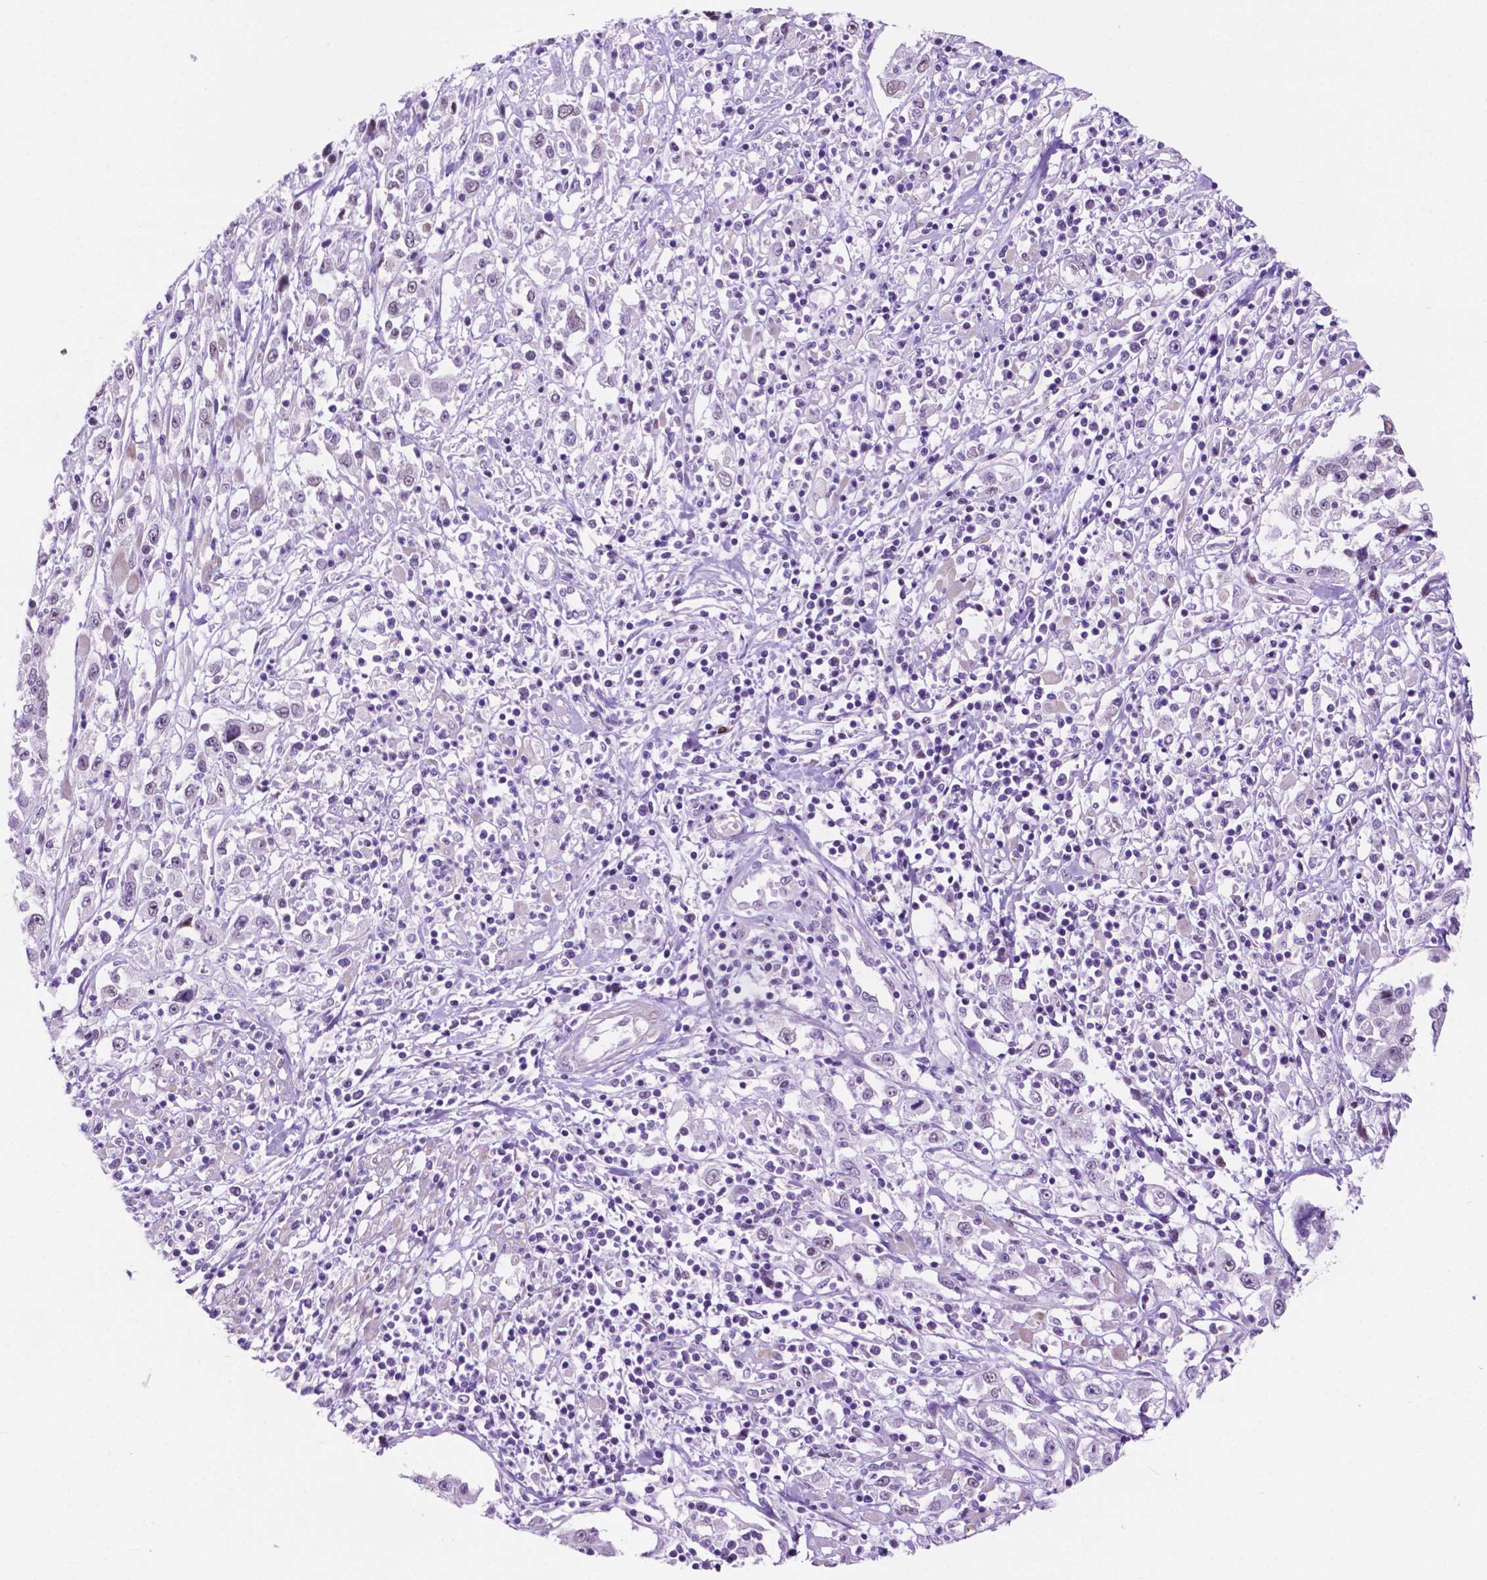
{"staining": {"intensity": "negative", "quantity": "none", "location": "none"}, "tissue": "cervical cancer", "cell_type": "Tumor cells", "image_type": "cancer", "snomed": [{"axis": "morphology", "description": "Adenocarcinoma, NOS"}, {"axis": "topography", "description": "Cervix"}], "caption": "Immunohistochemistry (IHC) of cervical cancer (adenocarcinoma) exhibits no positivity in tumor cells.", "gene": "ACY3", "patient": {"sex": "female", "age": 40}}